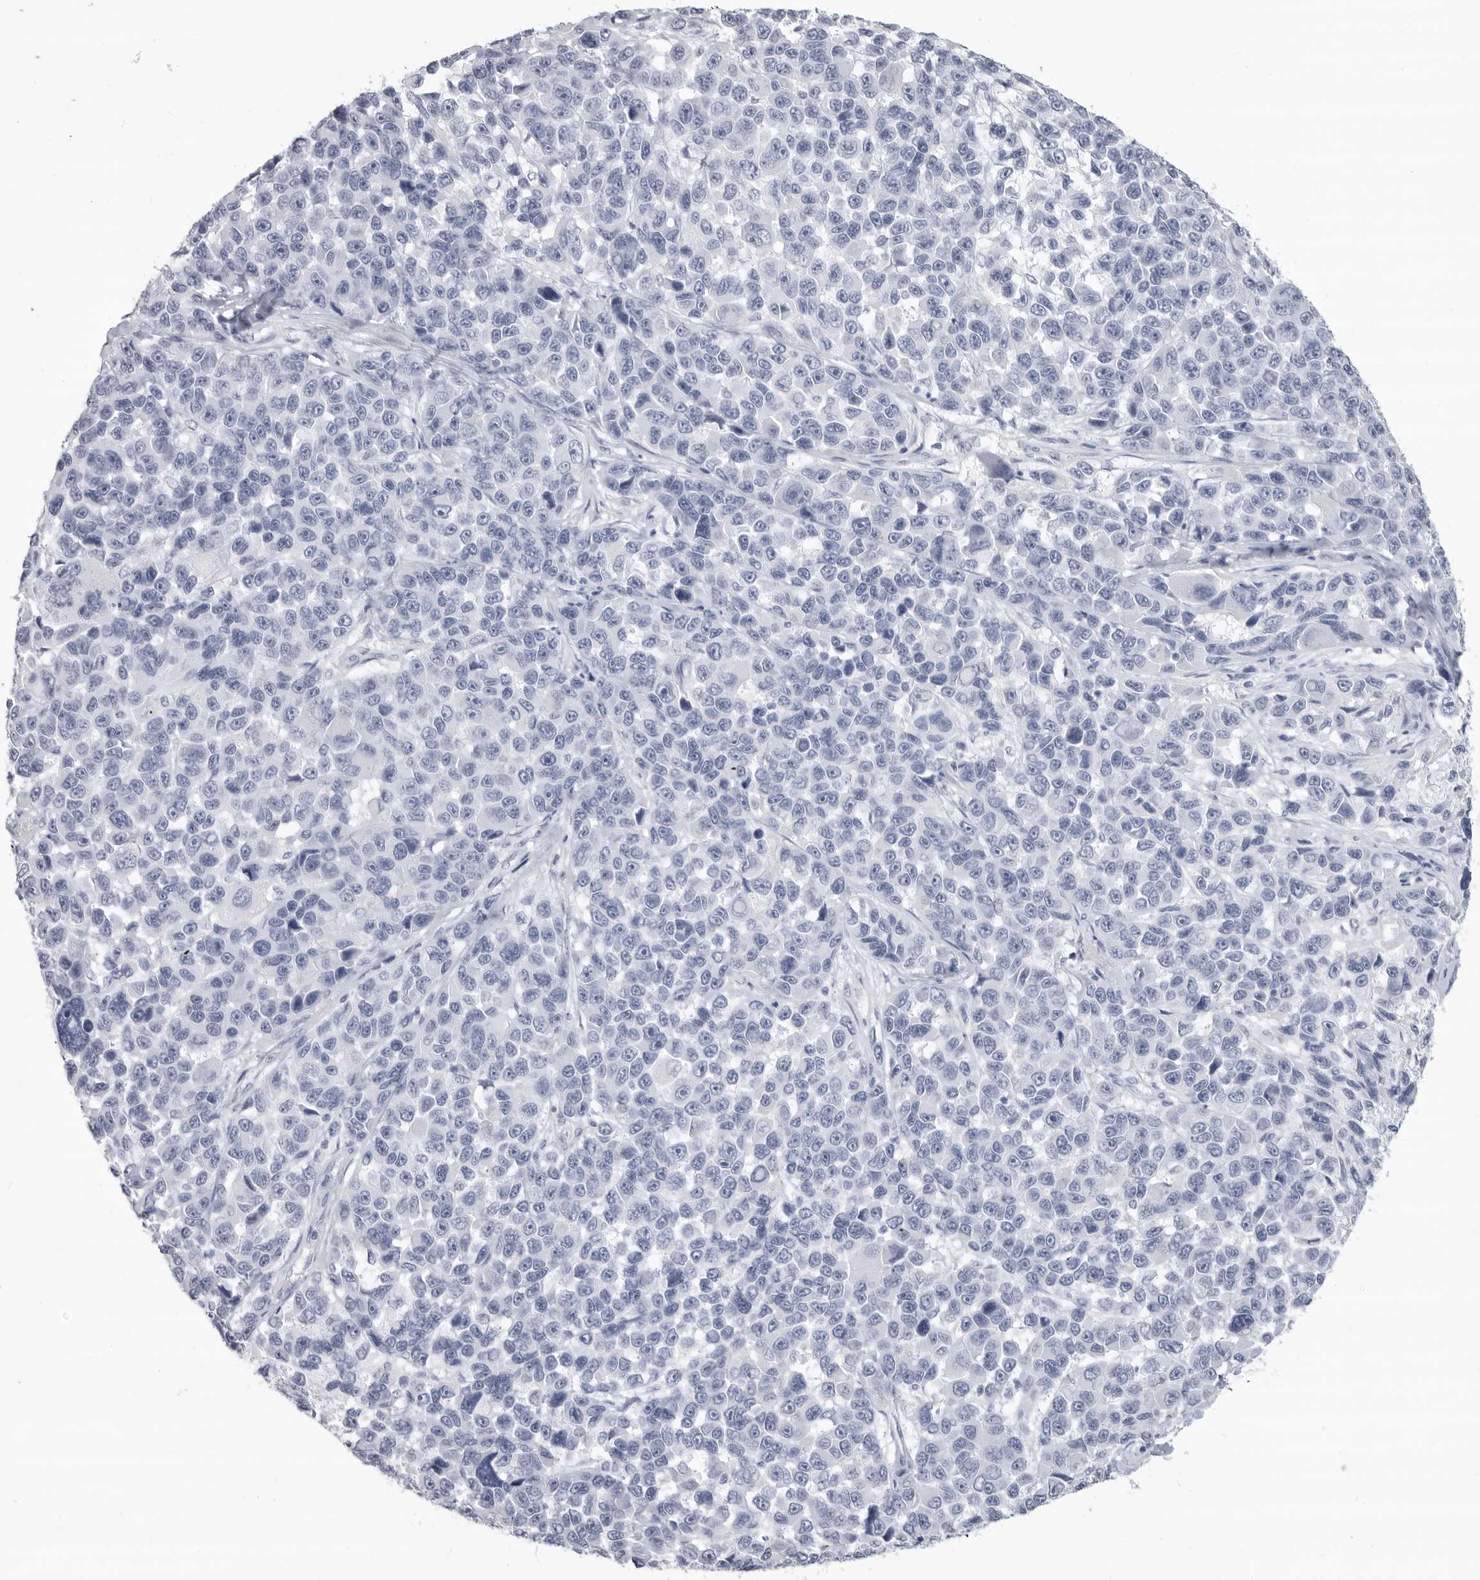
{"staining": {"intensity": "negative", "quantity": "none", "location": "none"}, "tissue": "melanoma", "cell_type": "Tumor cells", "image_type": "cancer", "snomed": [{"axis": "morphology", "description": "Malignant melanoma, NOS"}, {"axis": "topography", "description": "Skin"}], "caption": "Melanoma was stained to show a protein in brown. There is no significant expression in tumor cells. Nuclei are stained in blue.", "gene": "LY6D", "patient": {"sex": "male", "age": 53}}